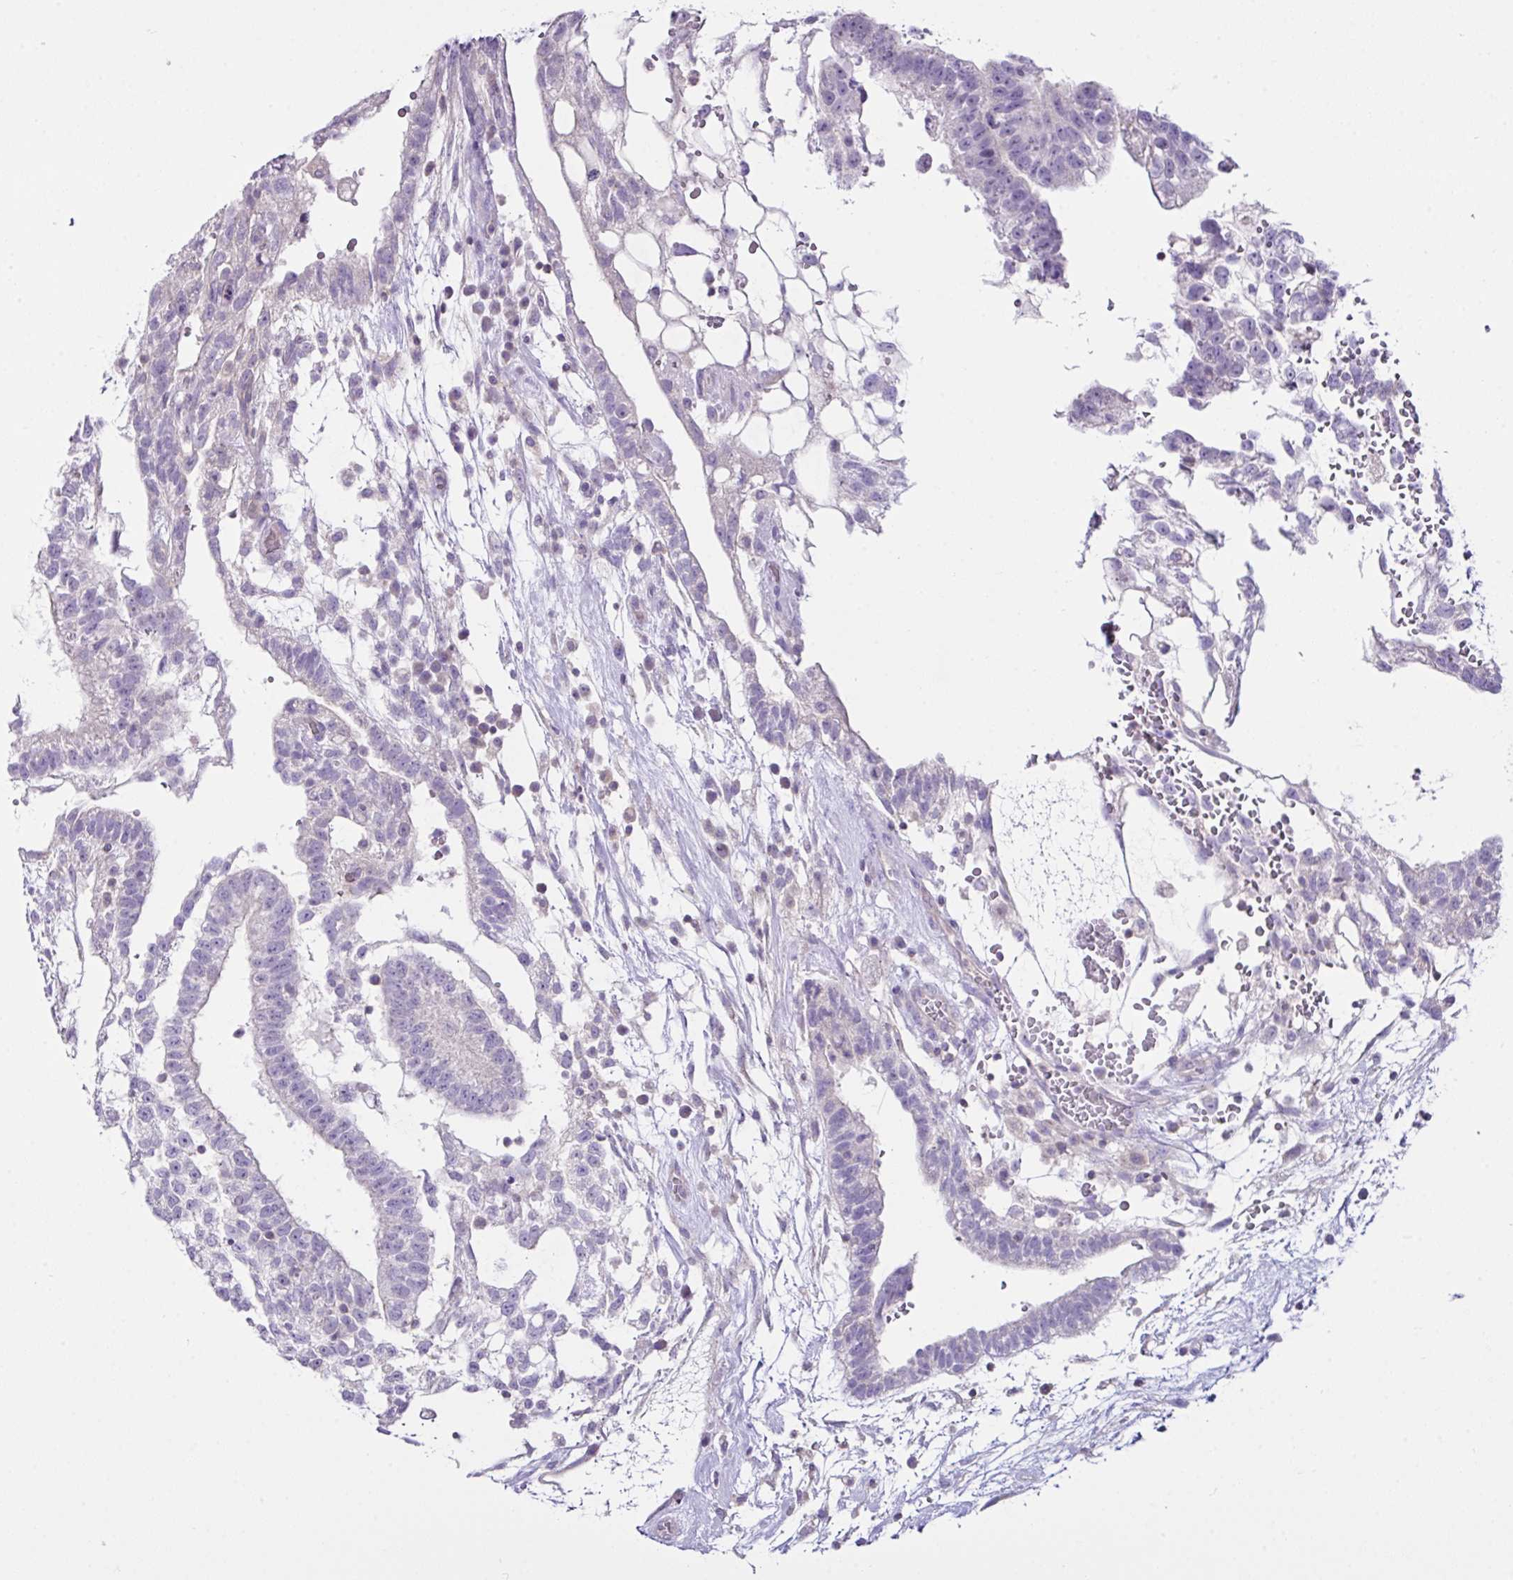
{"staining": {"intensity": "negative", "quantity": "none", "location": "none"}, "tissue": "testis cancer", "cell_type": "Tumor cells", "image_type": "cancer", "snomed": [{"axis": "morphology", "description": "Carcinoma, Embryonal, NOS"}, {"axis": "topography", "description": "Testis"}], "caption": "Tumor cells are negative for protein expression in human testis cancer.", "gene": "D2HGDH", "patient": {"sex": "male", "age": 32}}